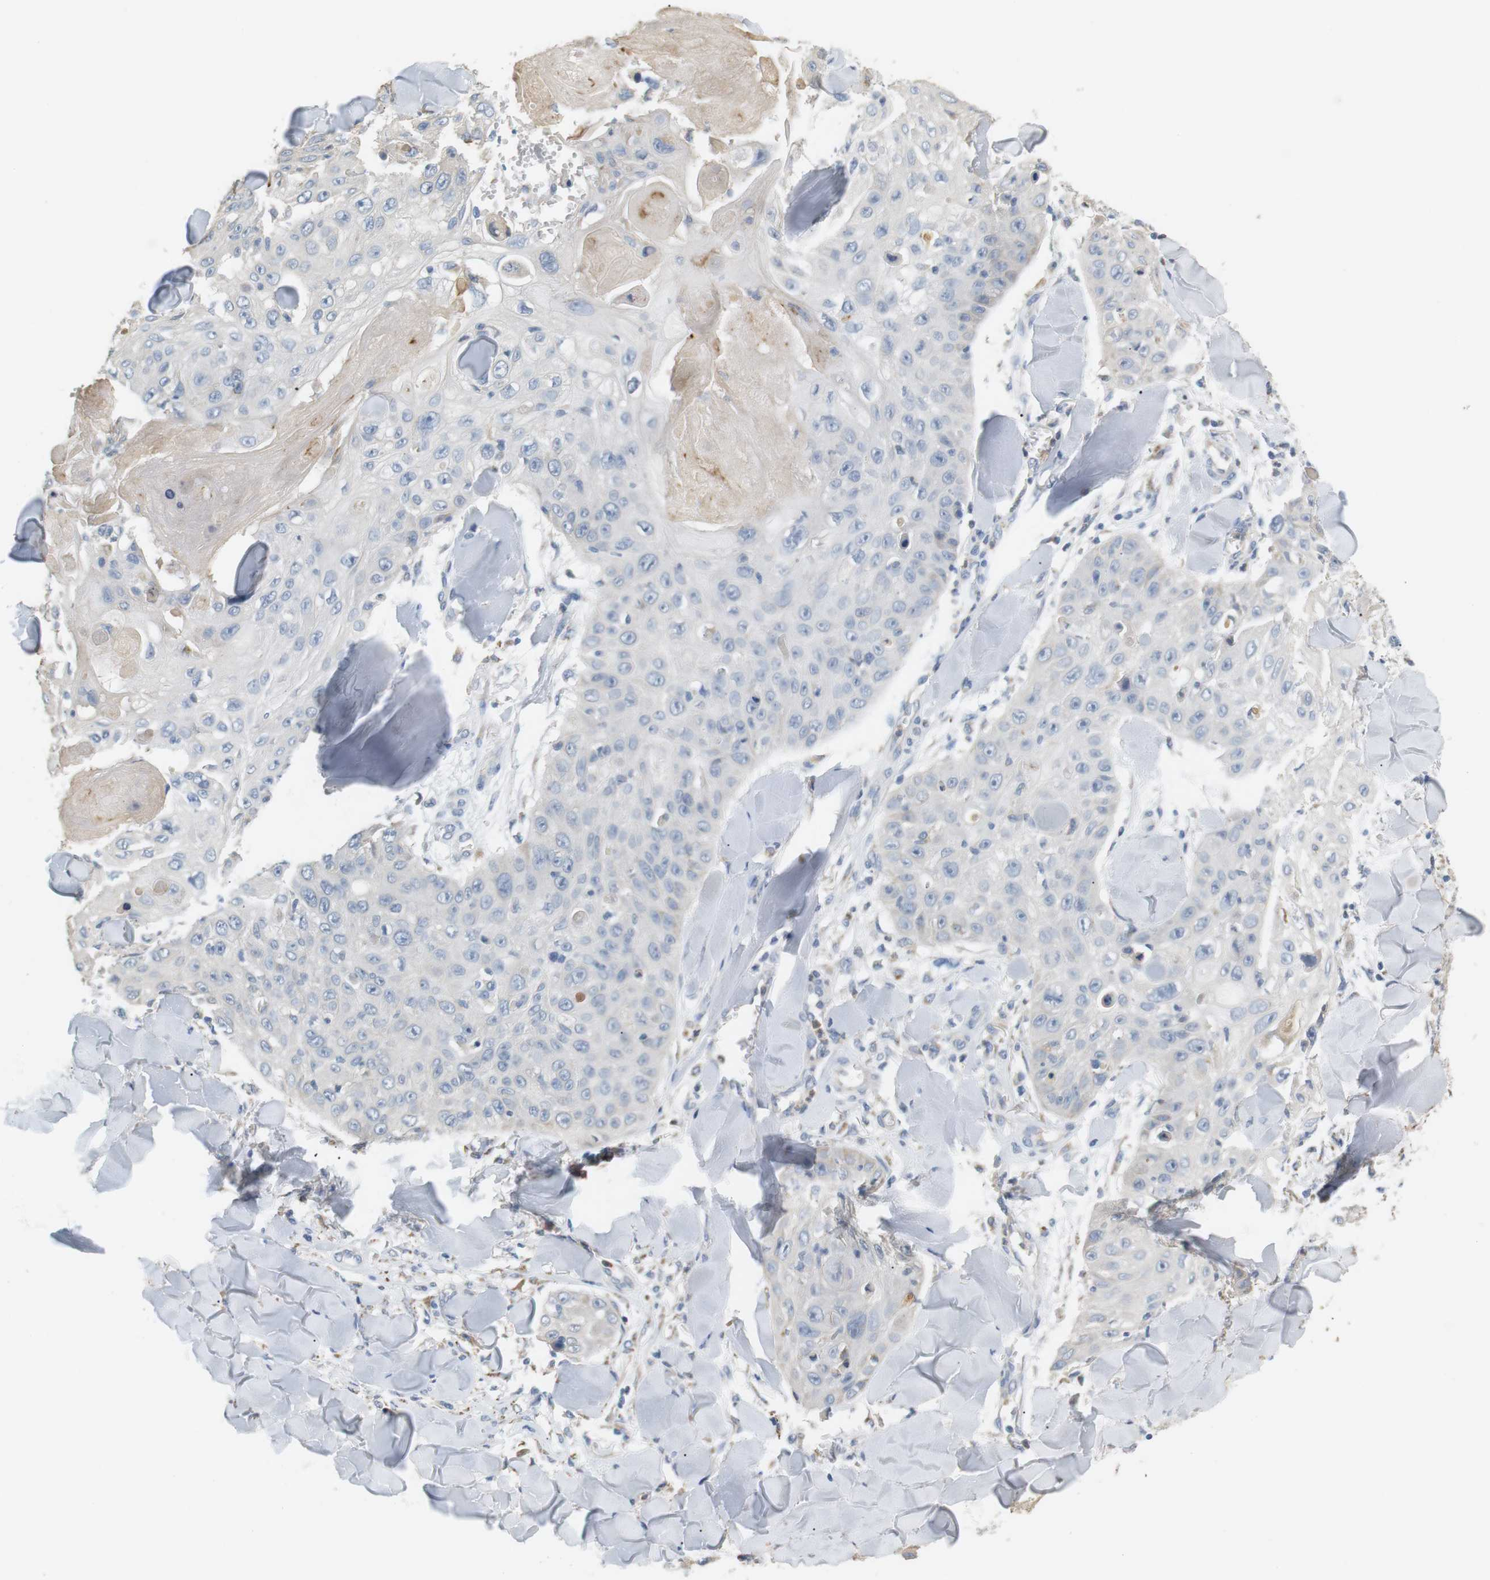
{"staining": {"intensity": "negative", "quantity": "none", "location": "none"}, "tissue": "skin cancer", "cell_type": "Tumor cells", "image_type": "cancer", "snomed": [{"axis": "morphology", "description": "Squamous cell carcinoma, NOS"}, {"axis": "topography", "description": "Skin"}], "caption": "IHC micrograph of human squamous cell carcinoma (skin) stained for a protein (brown), which demonstrates no staining in tumor cells.", "gene": "CD300E", "patient": {"sex": "male", "age": 86}}